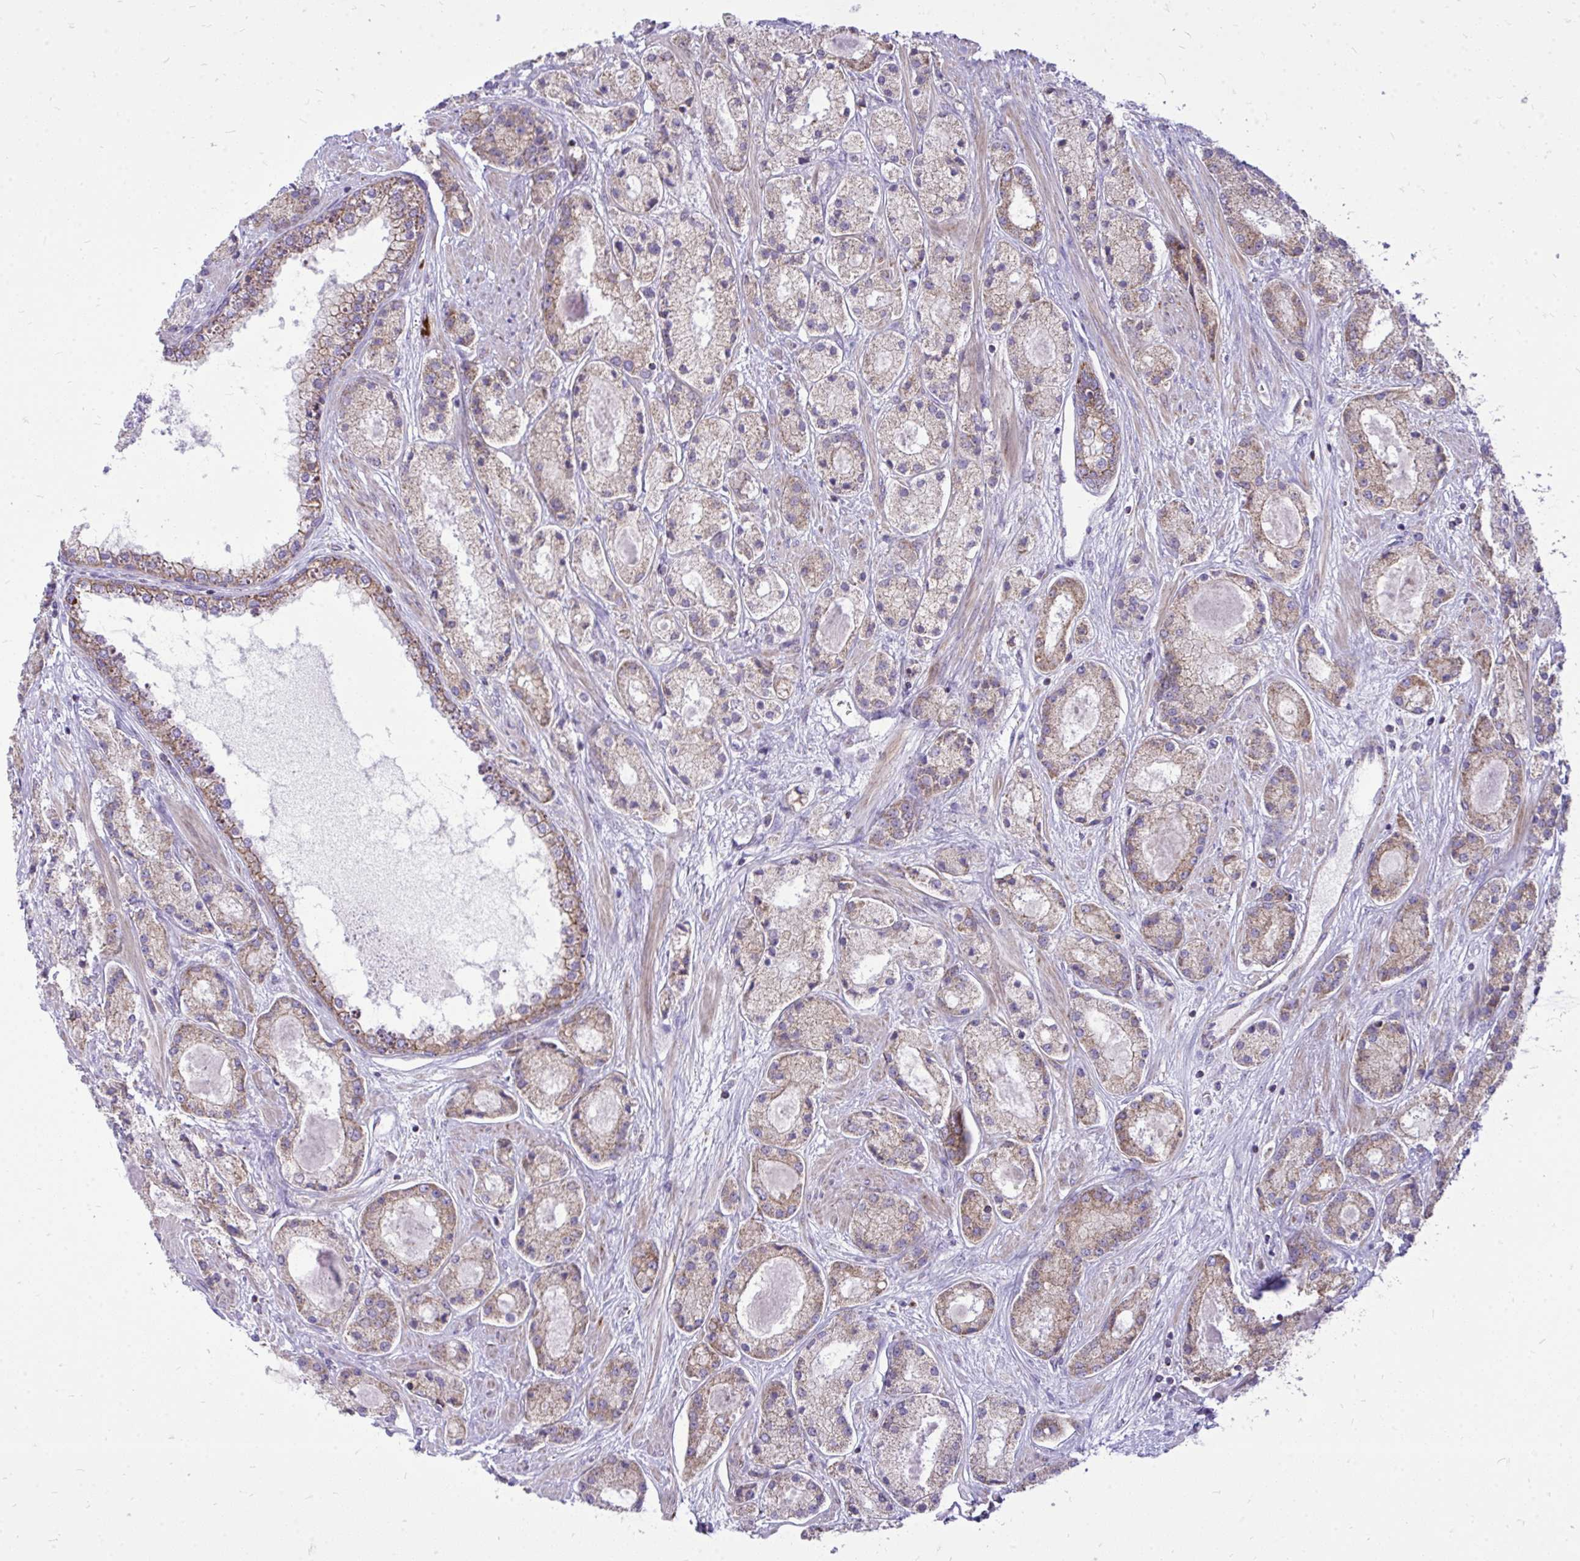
{"staining": {"intensity": "weak", "quantity": "25%-75%", "location": "cytoplasmic/membranous"}, "tissue": "prostate cancer", "cell_type": "Tumor cells", "image_type": "cancer", "snomed": [{"axis": "morphology", "description": "Adenocarcinoma, High grade"}, {"axis": "topography", "description": "Prostate"}], "caption": "A photomicrograph of human prostate adenocarcinoma (high-grade) stained for a protein reveals weak cytoplasmic/membranous brown staining in tumor cells.", "gene": "SPTBN2", "patient": {"sex": "male", "age": 67}}